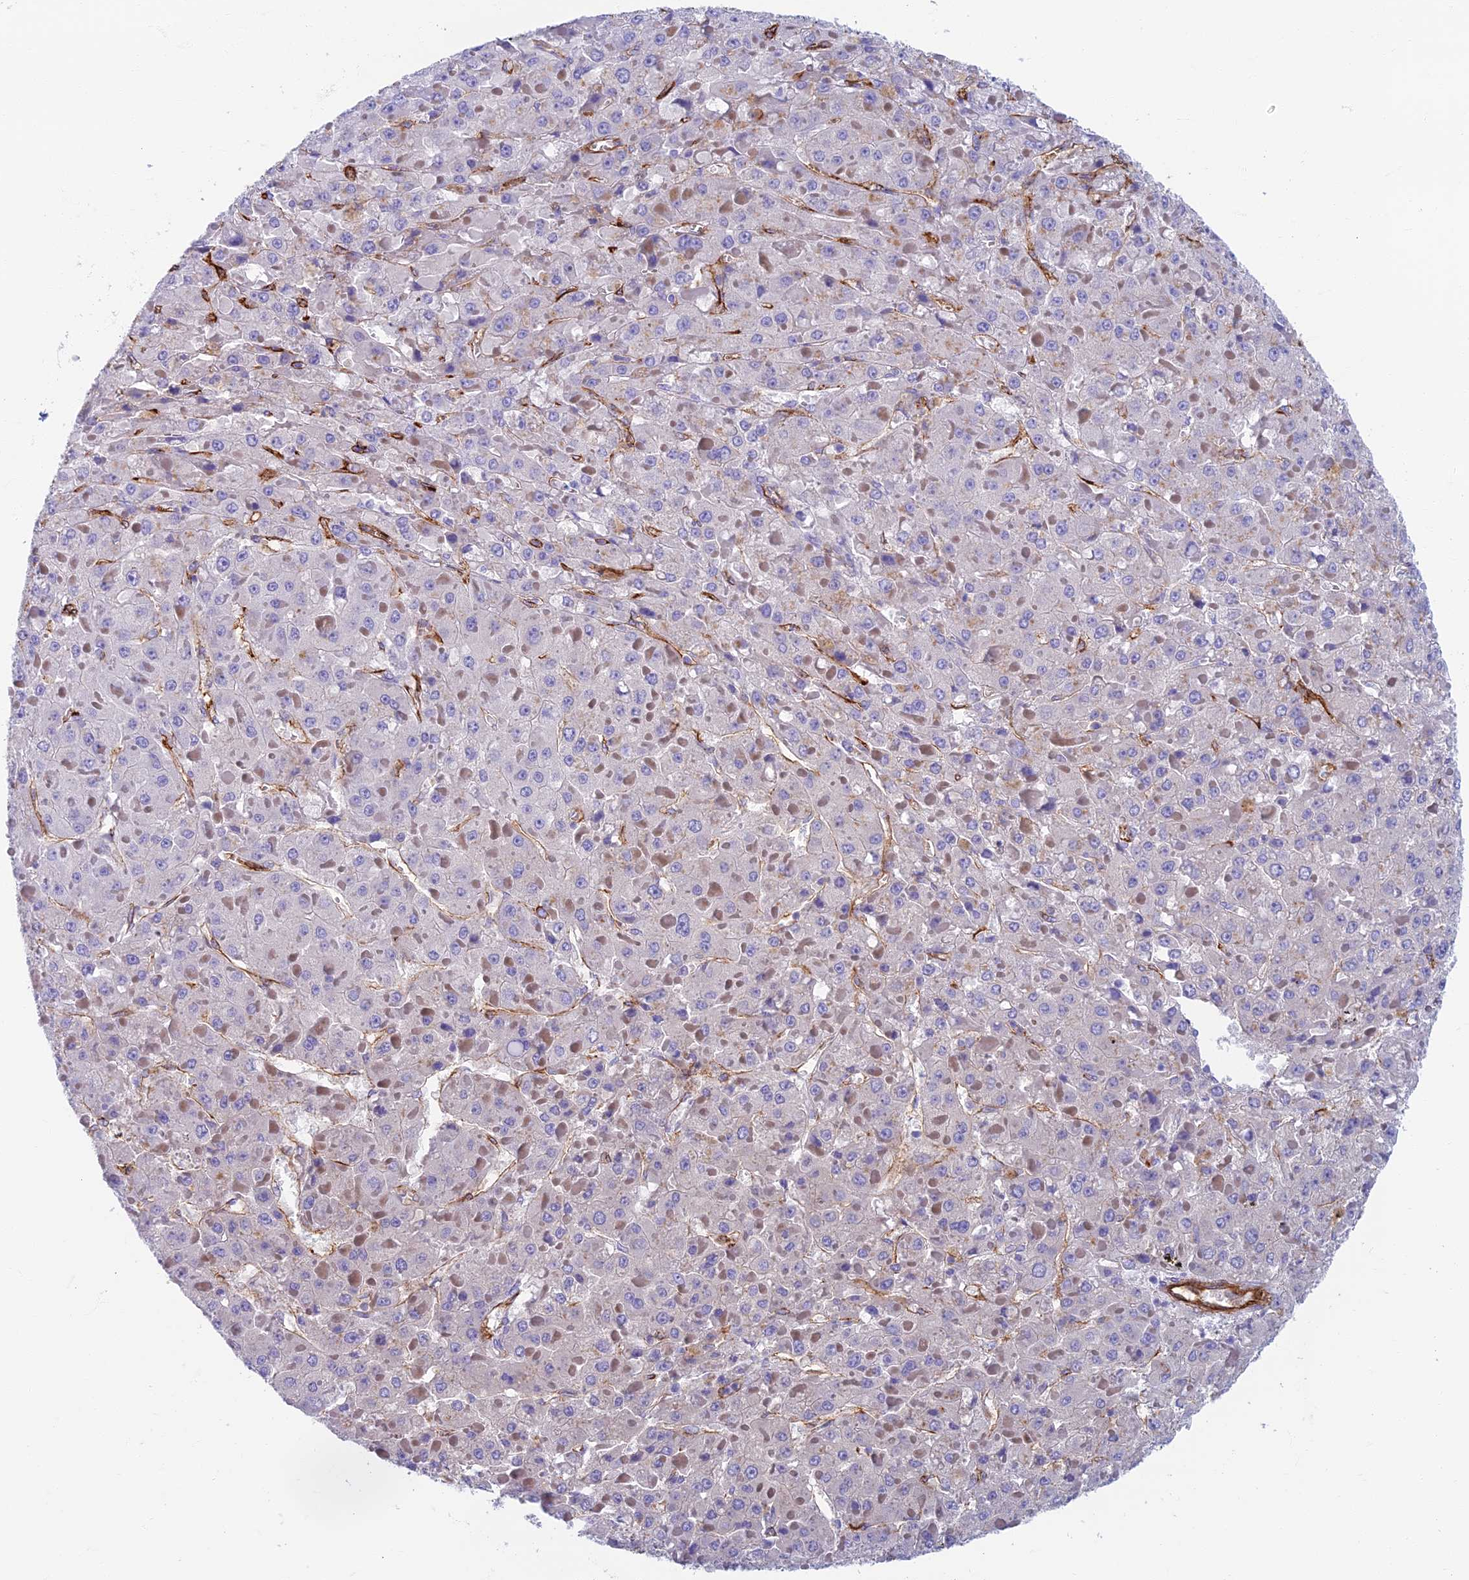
{"staining": {"intensity": "negative", "quantity": "none", "location": "none"}, "tissue": "liver cancer", "cell_type": "Tumor cells", "image_type": "cancer", "snomed": [{"axis": "morphology", "description": "Carcinoma, Hepatocellular, NOS"}, {"axis": "topography", "description": "Liver"}], "caption": "Hepatocellular carcinoma (liver) stained for a protein using immunohistochemistry shows no staining tumor cells.", "gene": "ETFRF1", "patient": {"sex": "female", "age": 73}}